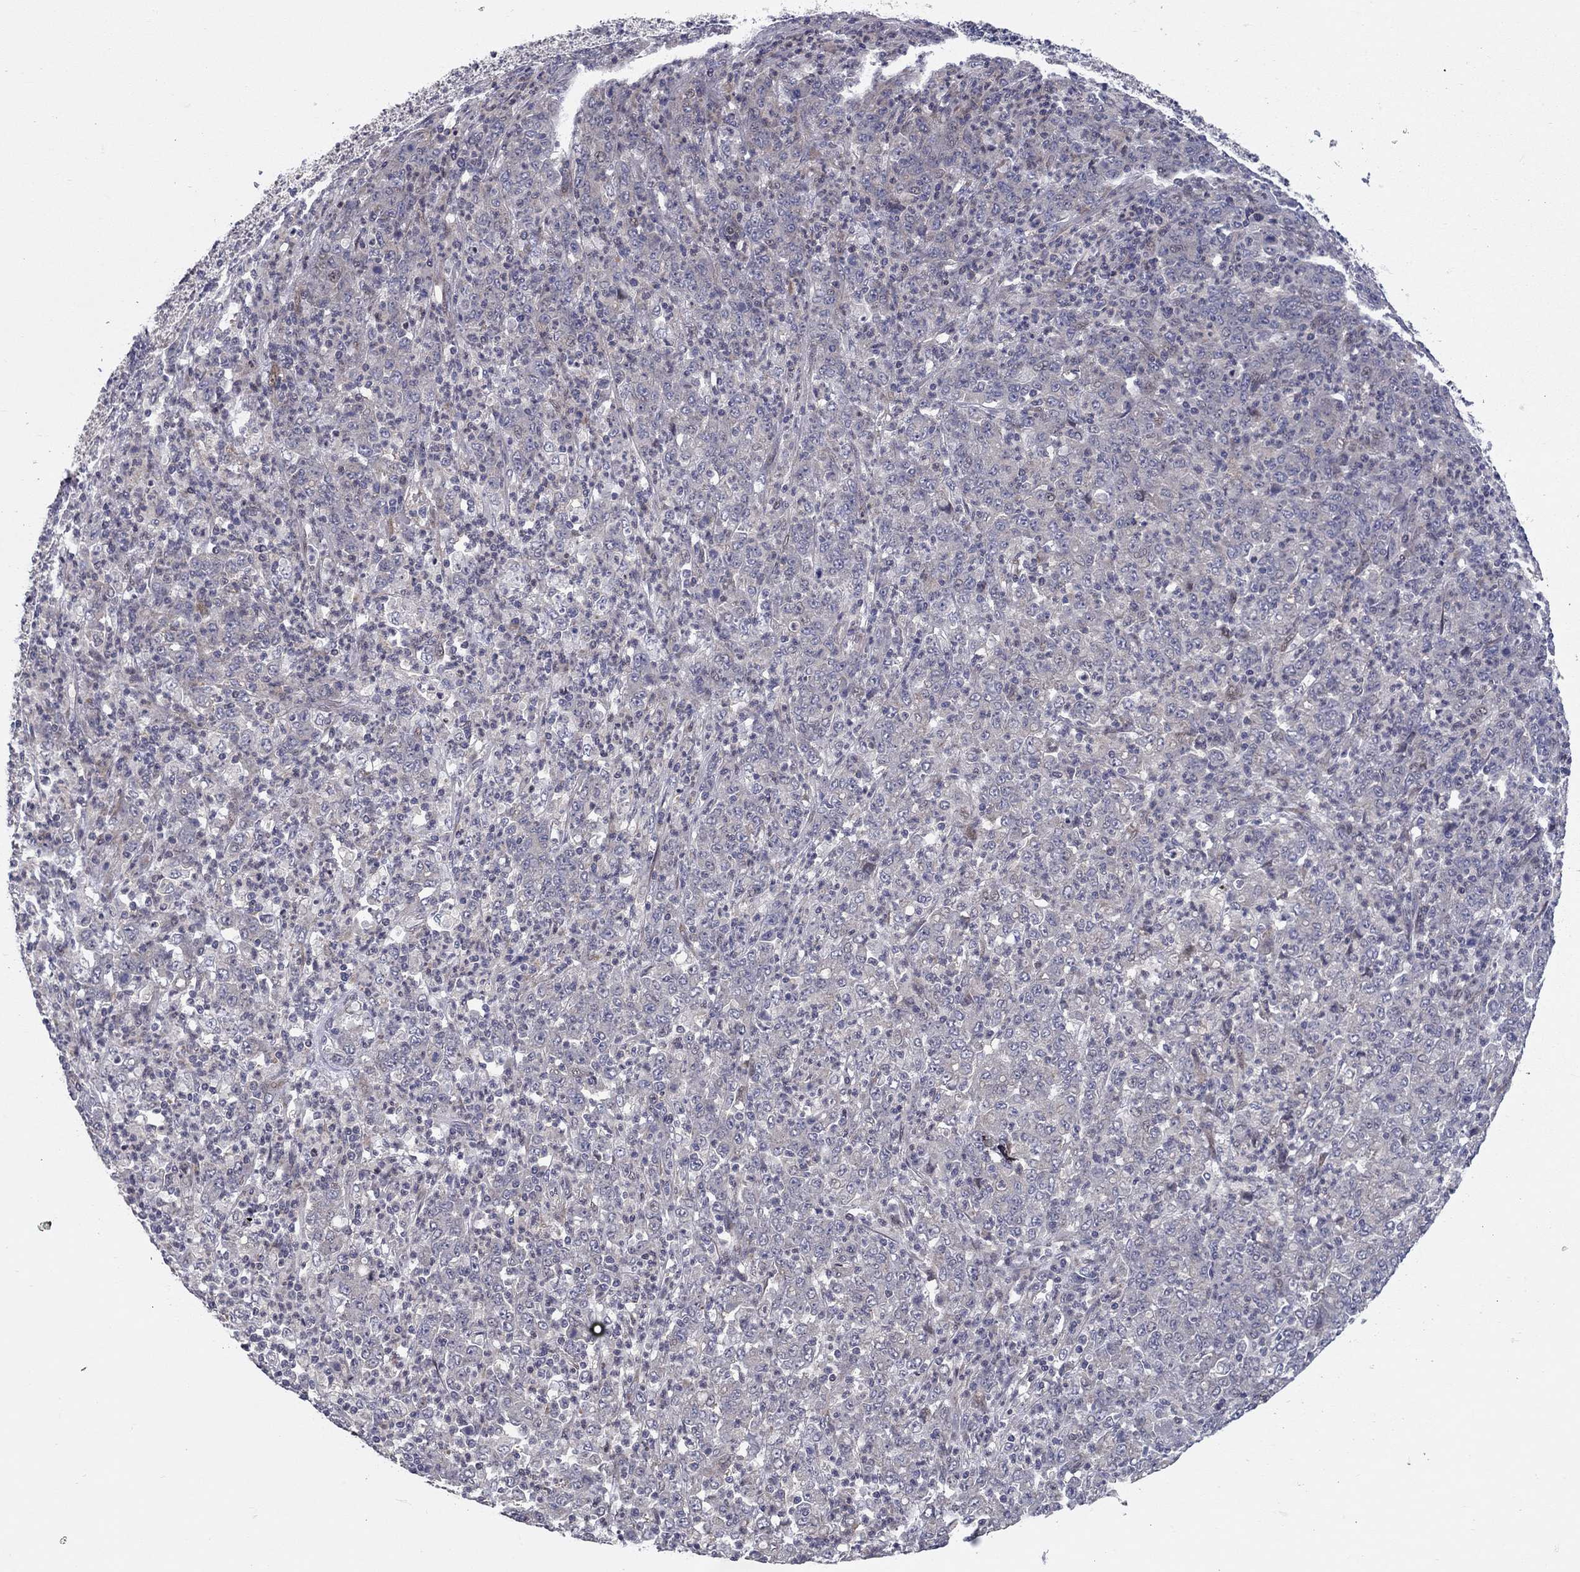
{"staining": {"intensity": "negative", "quantity": "none", "location": "none"}, "tissue": "stomach cancer", "cell_type": "Tumor cells", "image_type": "cancer", "snomed": [{"axis": "morphology", "description": "Adenocarcinoma, NOS"}, {"axis": "topography", "description": "Stomach, lower"}], "caption": "Tumor cells are negative for protein expression in human adenocarcinoma (stomach).", "gene": "DUSP7", "patient": {"sex": "female", "age": 71}}